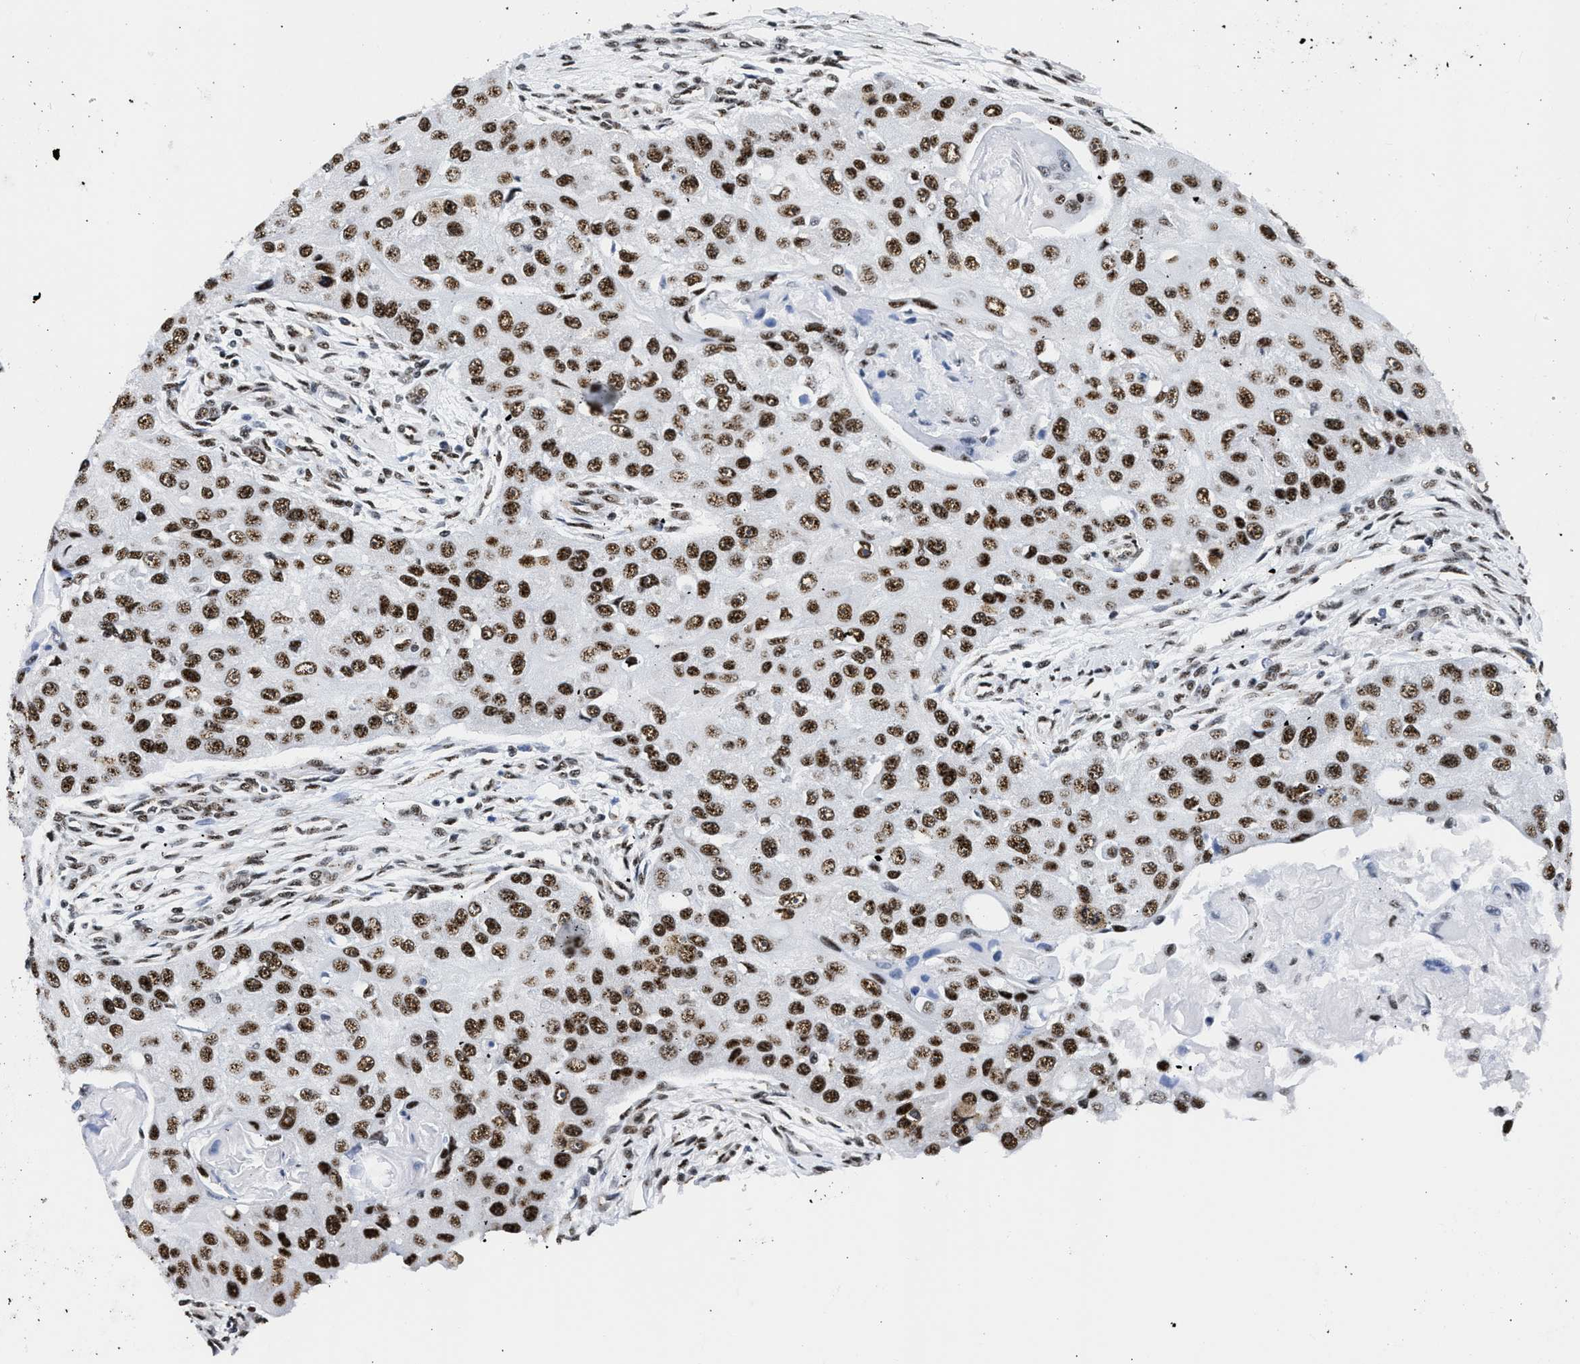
{"staining": {"intensity": "strong", "quantity": ">75%", "location": "nuclear"}, "tissue": "head and neck cancer", "cell_type": "Tumor cells", "image_type": "cancer", "snomed": [{"axis": "morphology", "description": "Normal tissue, NOS"}, {"axis": "morphology", "description": "Squamous cell carcinoma, NOS"}, {"axis": "topography", "description": "Skeletal muscle"}, {"axis": "topography", "description": "Head-Neck"}], "caption": "A brown stain labels strong nuclear positivity of a protein in head and neck squamous cell carcinoma tumor cells. Nuclei are stained in blue.", "gene": "RBM8A", "patient": {"sex": "male", "age": 51}}